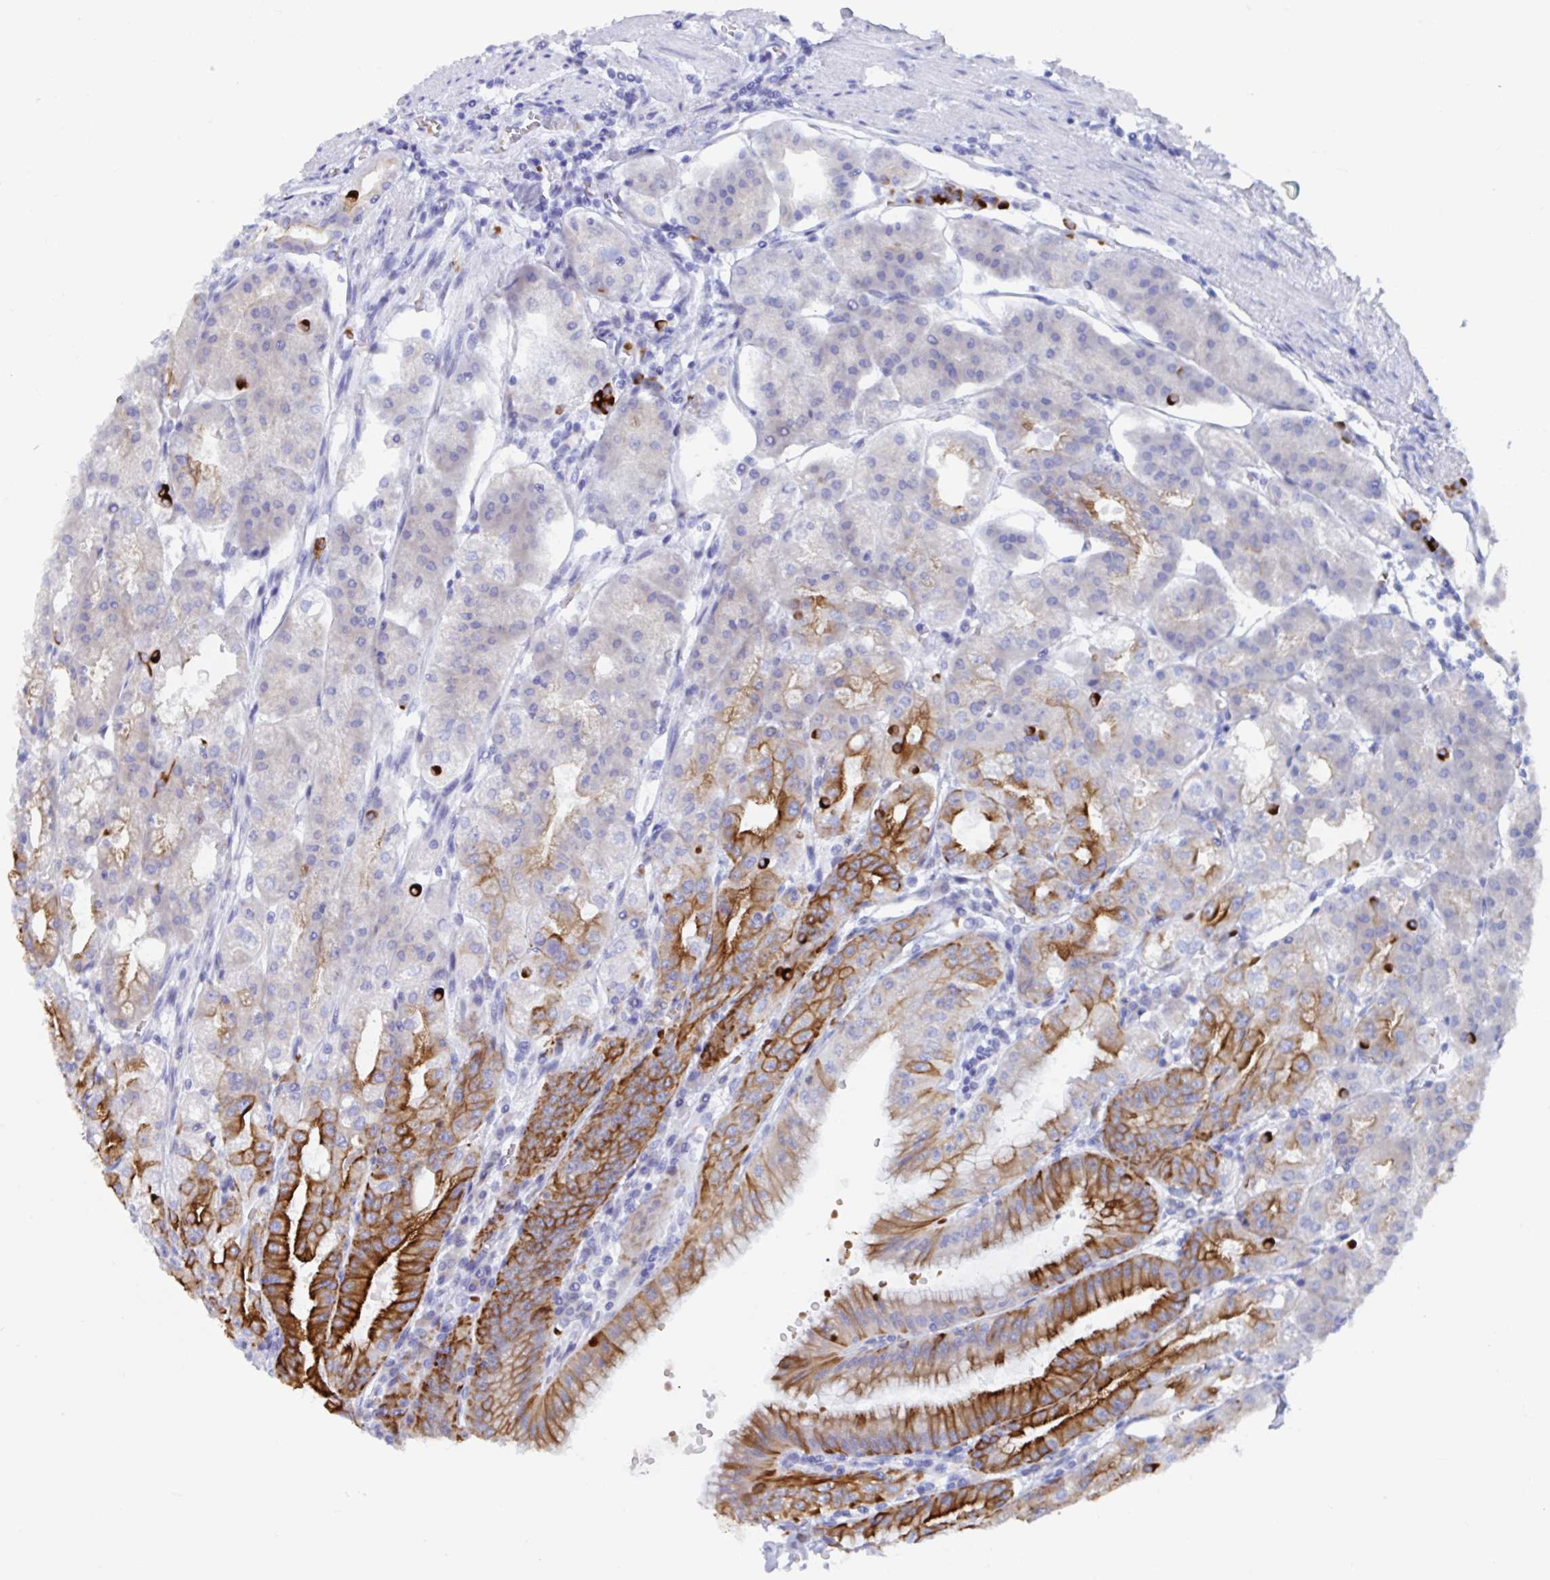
{"staining": {"intensity": "strong", "quantity": "25%-75%", "location": "cytoplasmic/membranous"}, "tissue": "stomach", "cell_type": "Glandular cells", "image_type": "normal", "snomed": [{"axis": "morphology", "description": "Normal tissue, NOS"}, {"axis": "topography", "description": "Stomach, lower"}], "caption": "A brown stain labels strong cytoplasmic/membranous positivity of a protein in glandular cells of normal human stomach. (IHC, brightfield microscopy, high magnification).", "gene": "CLDN8", "patient": {"sex": "male", "age": 71}}